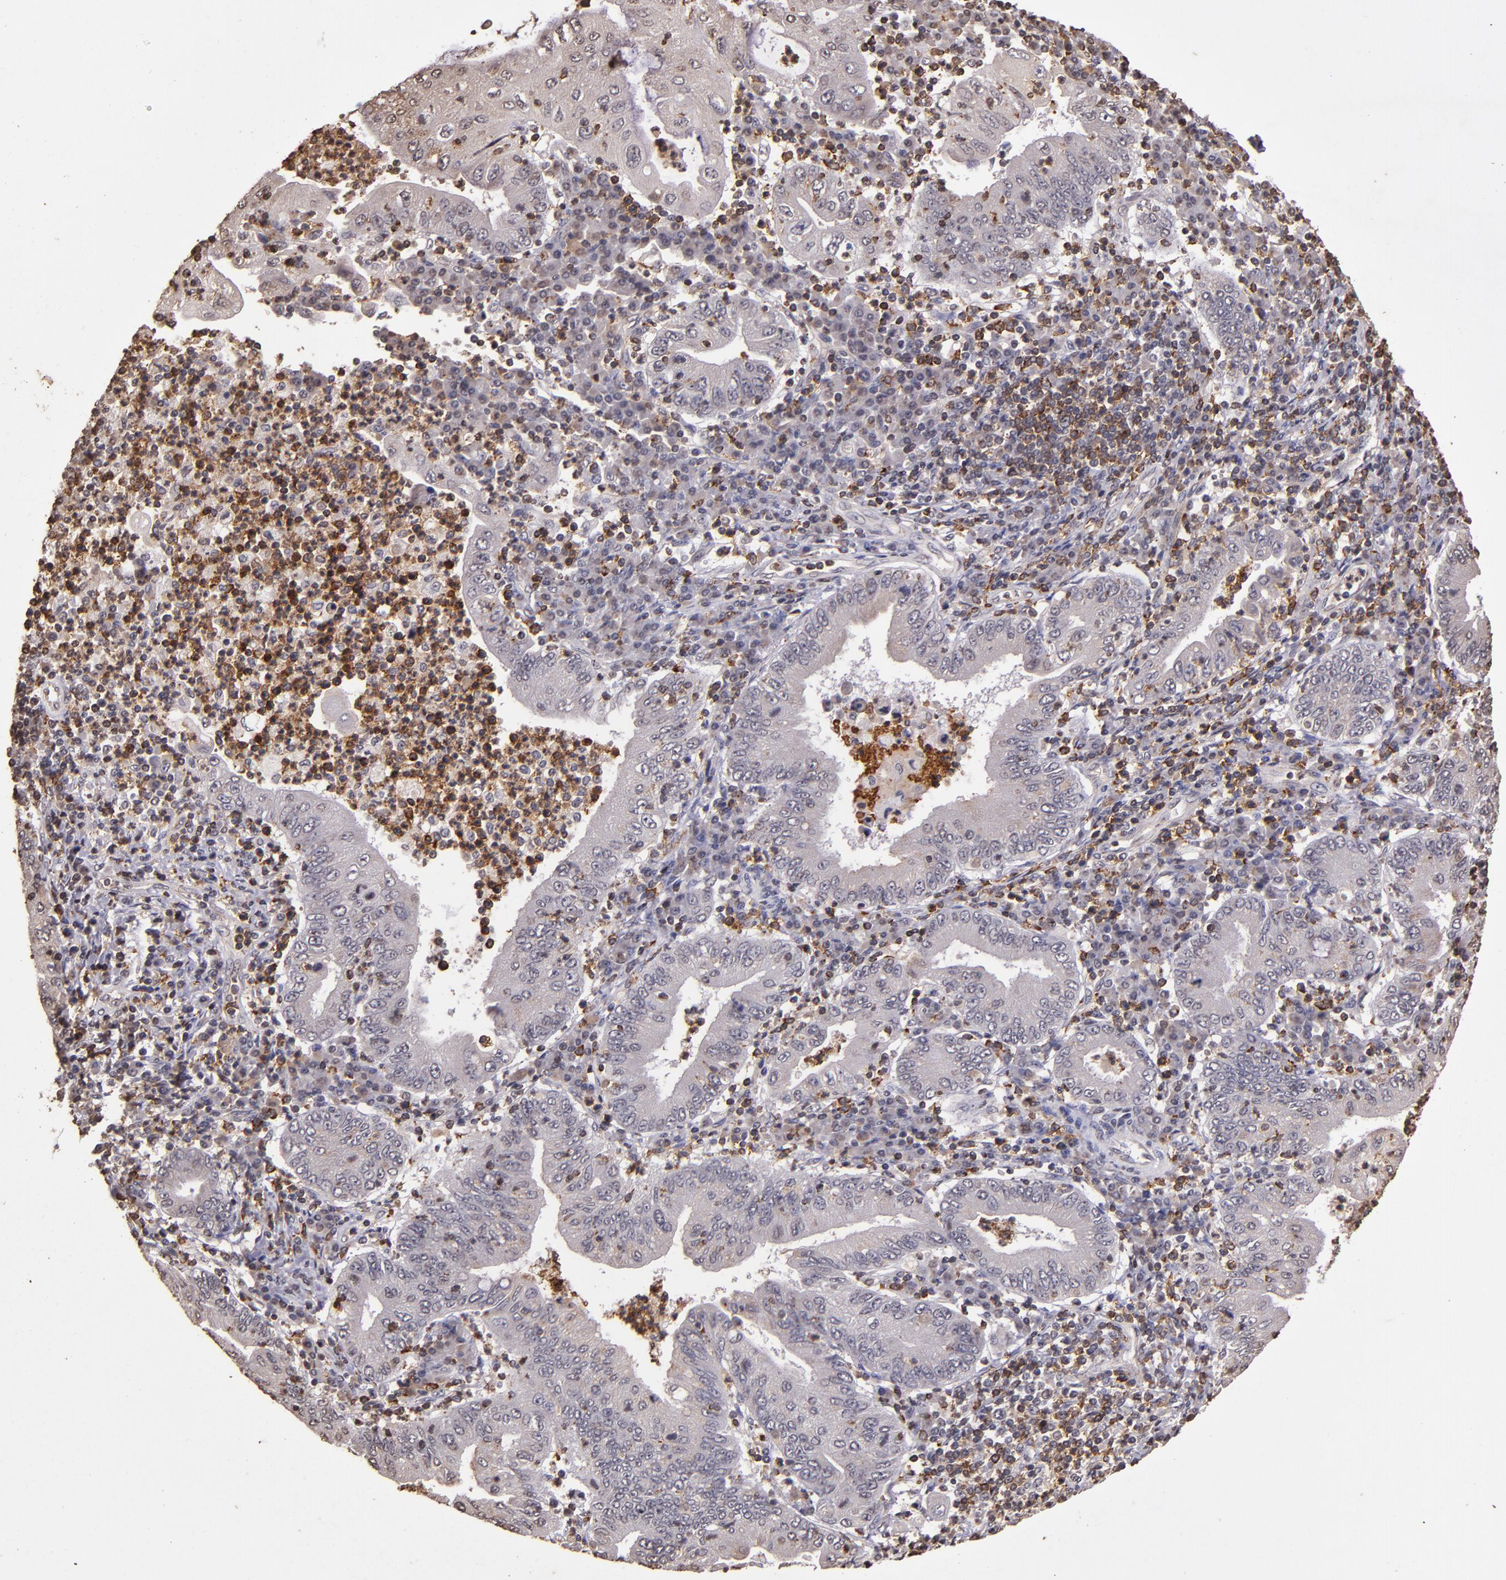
{"staining": {"intensity": "negative", "quantity": "none", "location": "none"}, "tissue": "stomach cancer", "cell_type": "Tumor cells", "image_type": "cancer", "snomed": [{"axis": "morphology", "description": "Normal tissue, NOS"}, {"axis": "morphology", "description": "Adenocarcinoma, NOS"}, {"axis": "topography", "description": "Esophagus"}, {"axis": "topography", "description": "Stomach, upper"}, {"axis": "topography", "description": "Peripheral nerve tissue"}], "caption": "The micrograph shows no significant staining in tumor cells of adenocarcinoma (stomach).", "gene": "SLC2A3", "patient": {"sex": "male", "age": 62}}